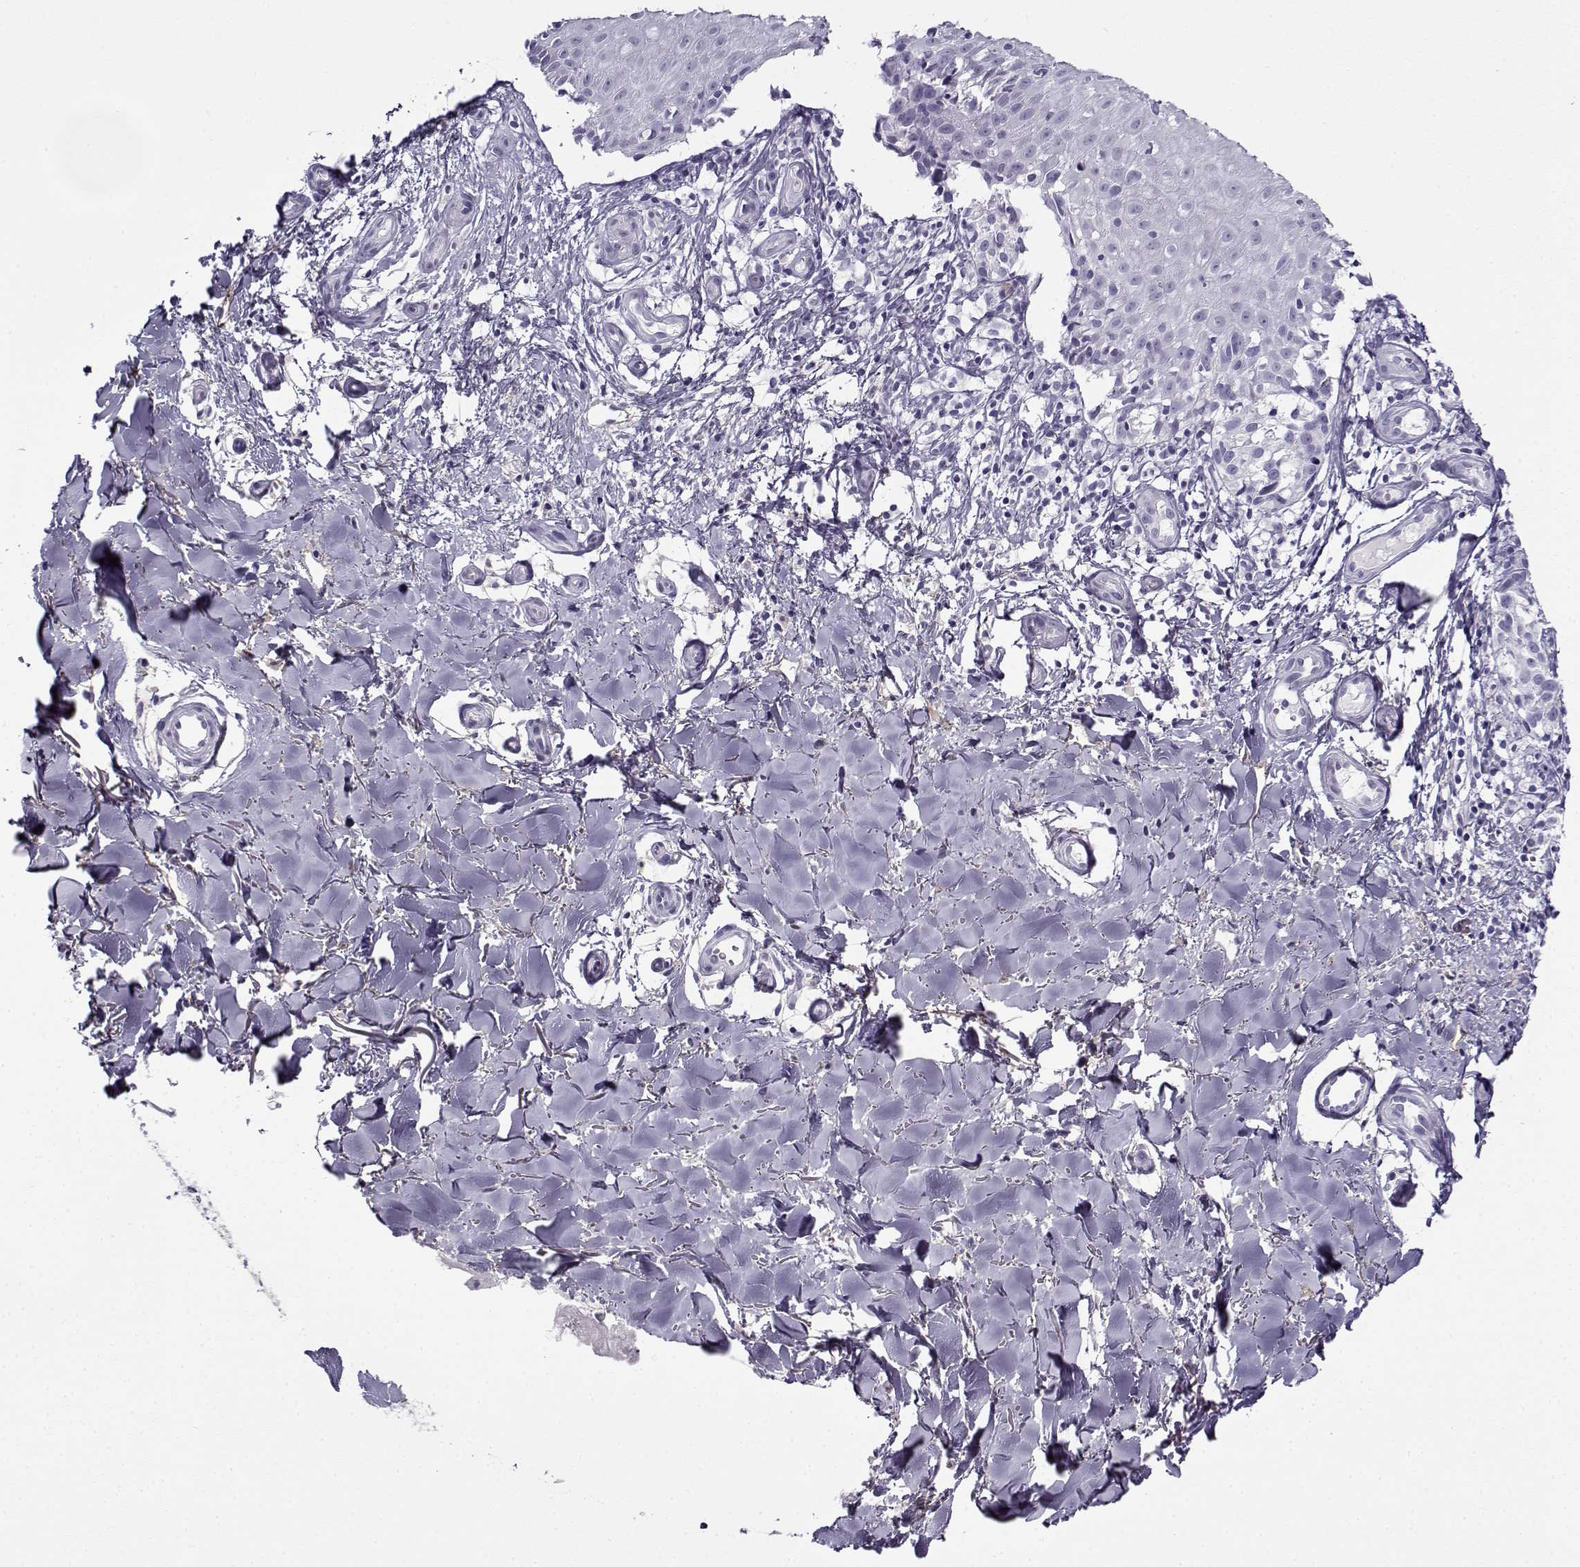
{"staining": {"intensity": "negative", "quantity": "none", "location": "none"}, "tissue": "melanoma", "cell_type": "Tumor cells", "image_type": "cancer", "snomed": [{"axis": "morphology", "description": "Malignant melanoma, NOS"}, {"axis": "topography", "description": "Skin"}], "caption": "Tumor cells are negative for brown protein staining in malignant melanoma.", "gene": "GTSF1L", "patient": {"sex": "female", "age": 53}}